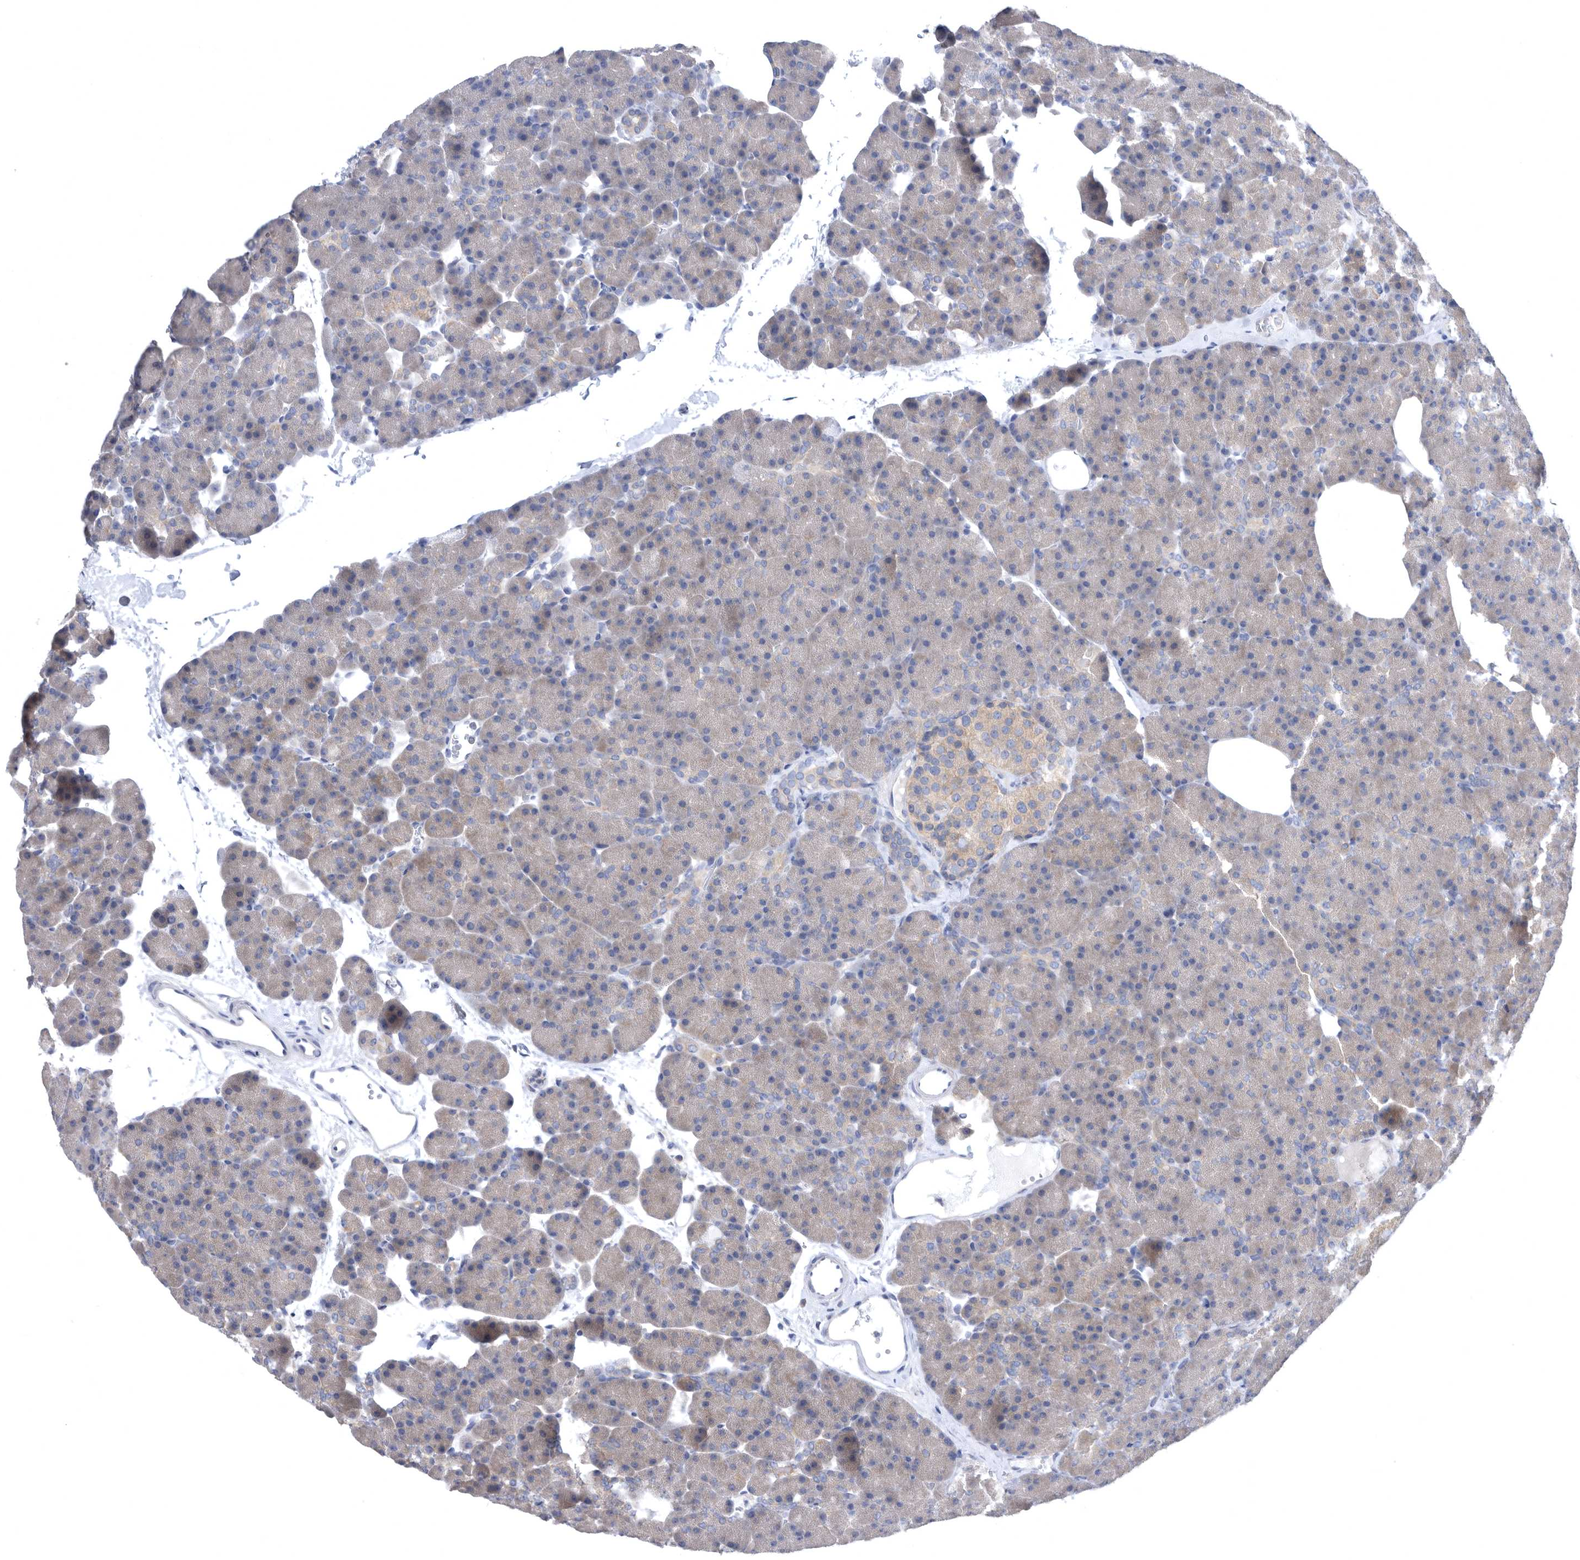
{"staining": {"intensity": "negative", "quantity": "none", "location": "none"}, "tissue": "pancreas", "cell_type": "Exocrine glandular cells", "image_type": "normal", "snomed": [{"axis": "morphology", "description": "Normal tissue, NOS"}, {"axis": "morphology", "description": "Carcinoid, malignant, NOS"}, {"axis": "topography", "description": "Pancreas"}], "caption": "Immunohistochemical staining of benign pancreas demonstrates no significant expression in exocrine glandular cells. Brightfield microscopy of IHC stained with DAB (brown) and hematoxylin (blue), captured at high magnification.", "gene": "CCT4", "patient": {"sex": "female", "age": 35}}